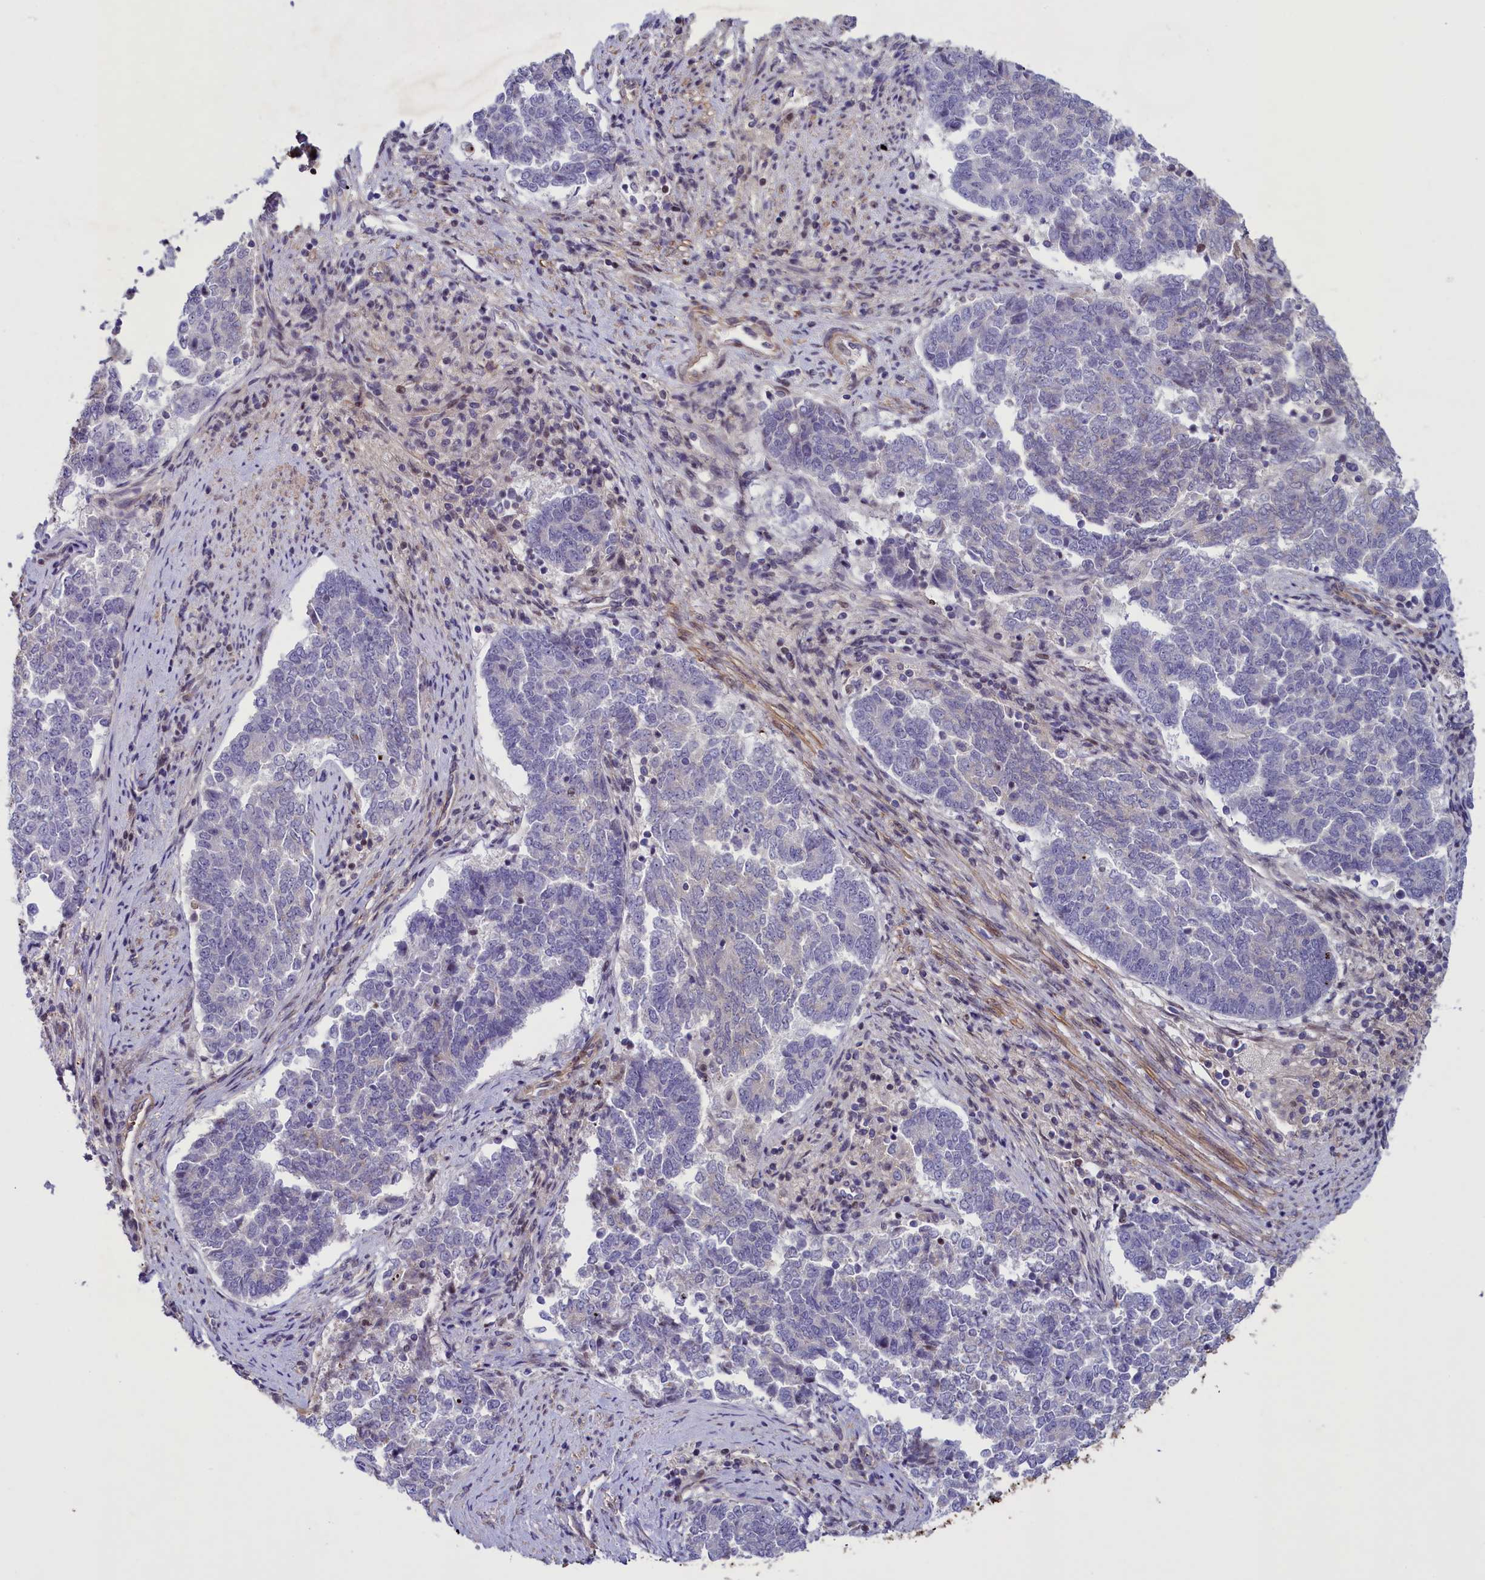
{"staining": {"intensity": "negative", "quantity": "none", "location": "none"}, "tissue": "endometrial cancer", "cell_type": "Tumor cells", "image_type": "cancer", "snomed": [{"axis": "morphology", "description": "Adenocarcinoma, NOS"}, {"axis": "topography", "description": "Endometrium"}], "caption": "Histopathology image shows no protein staining in tumor cells of endometrial cancer tissue.", "gene": "MAN2C1", "patient": {"sex": "female", "age": 80}}